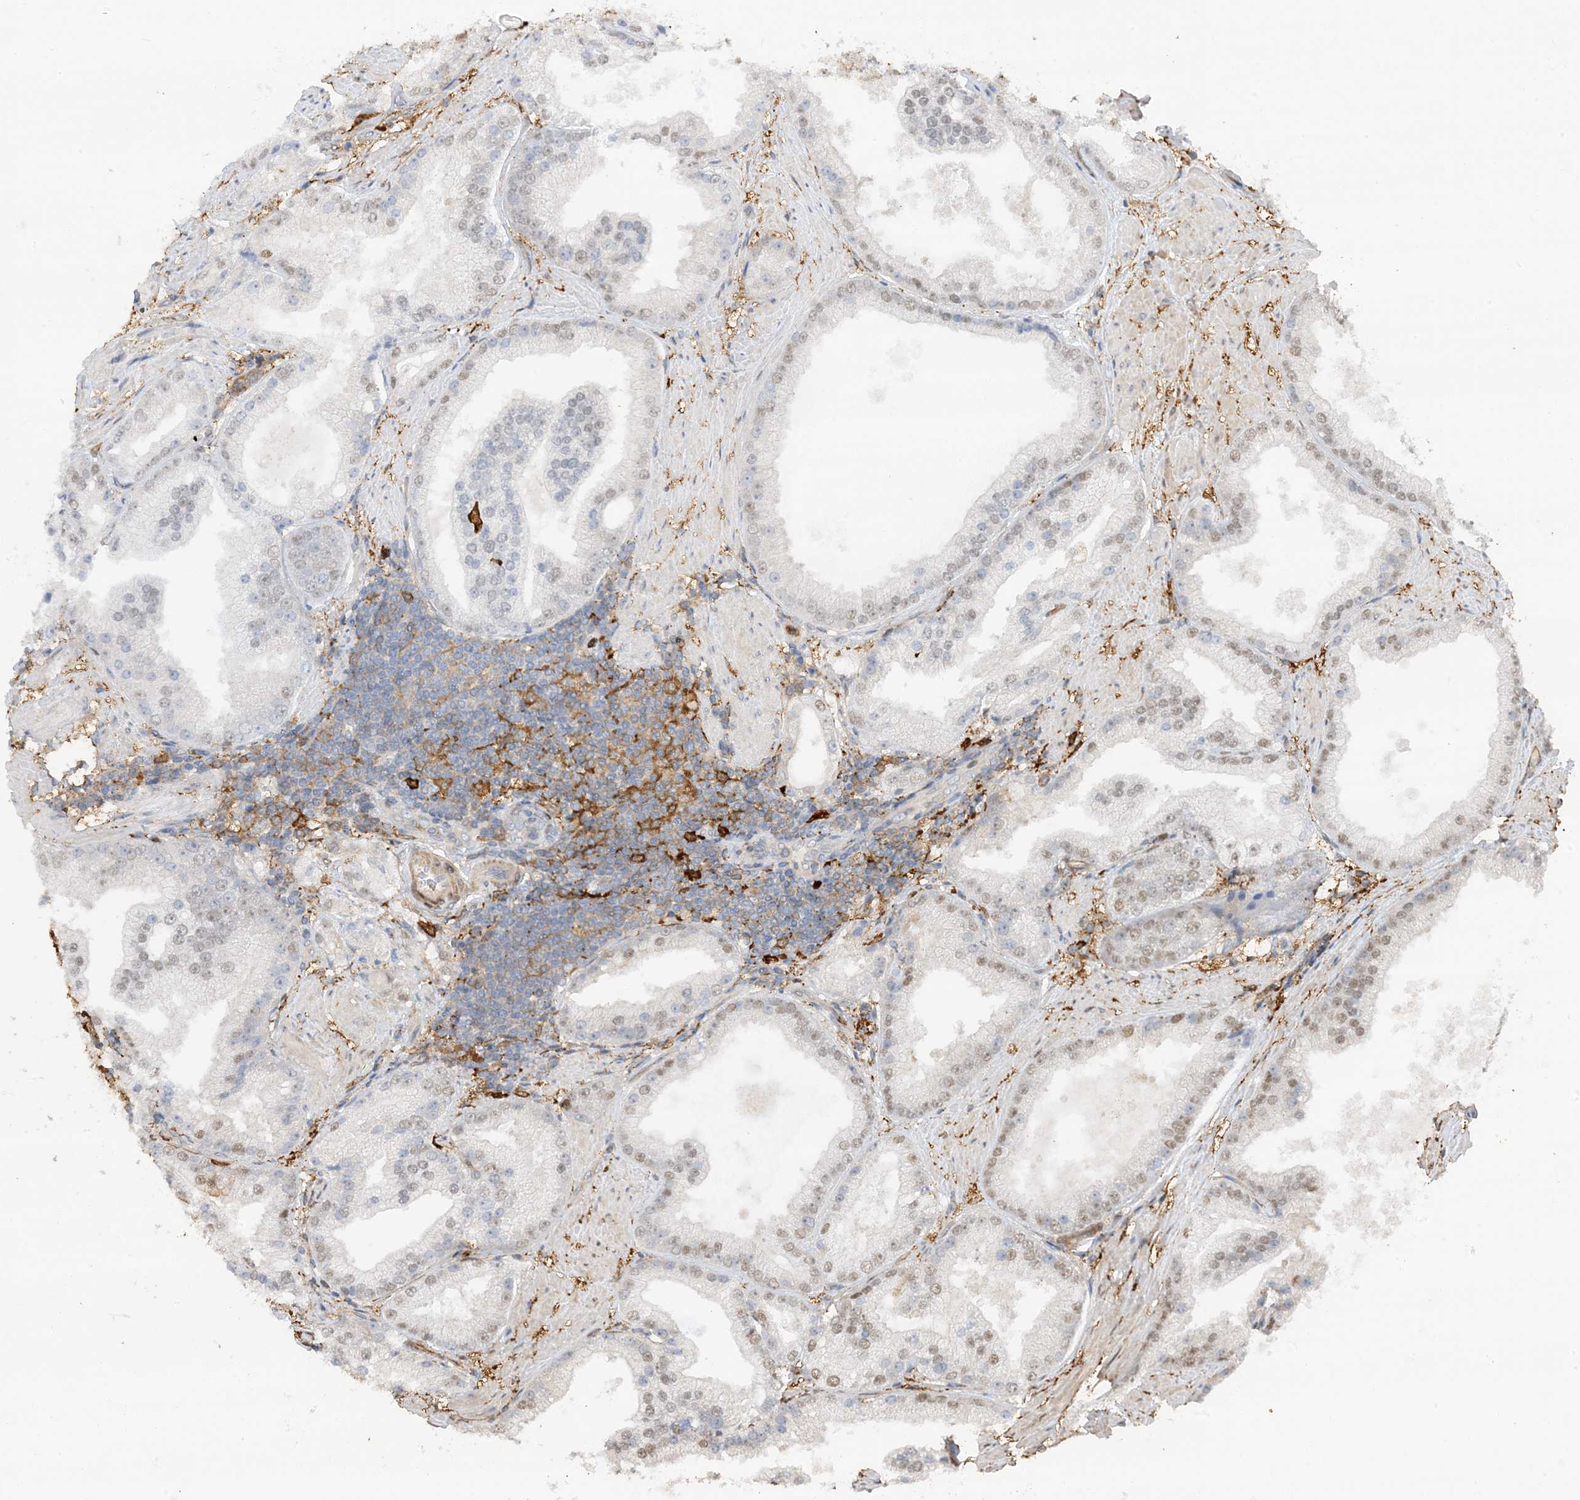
{"staining": {"intensity": "negative", "quantity": "none", "location": "none"}, "tissue": "prostate cancer", "cell_type": "Tumor cells", "image_type": "cancer", "snomed": [{"axis": "morphology", "description": "Adenocarcinoma, Low grade"}, {"axis": "topography", "description": "Prostate"}], "caption": "Immunohistochemistry of human prostate low-grade adenocarcinoma reveals no staining in tumor cells.", "gene": "PHACTR2", "patient": {"sex": "male", "age": 67}}